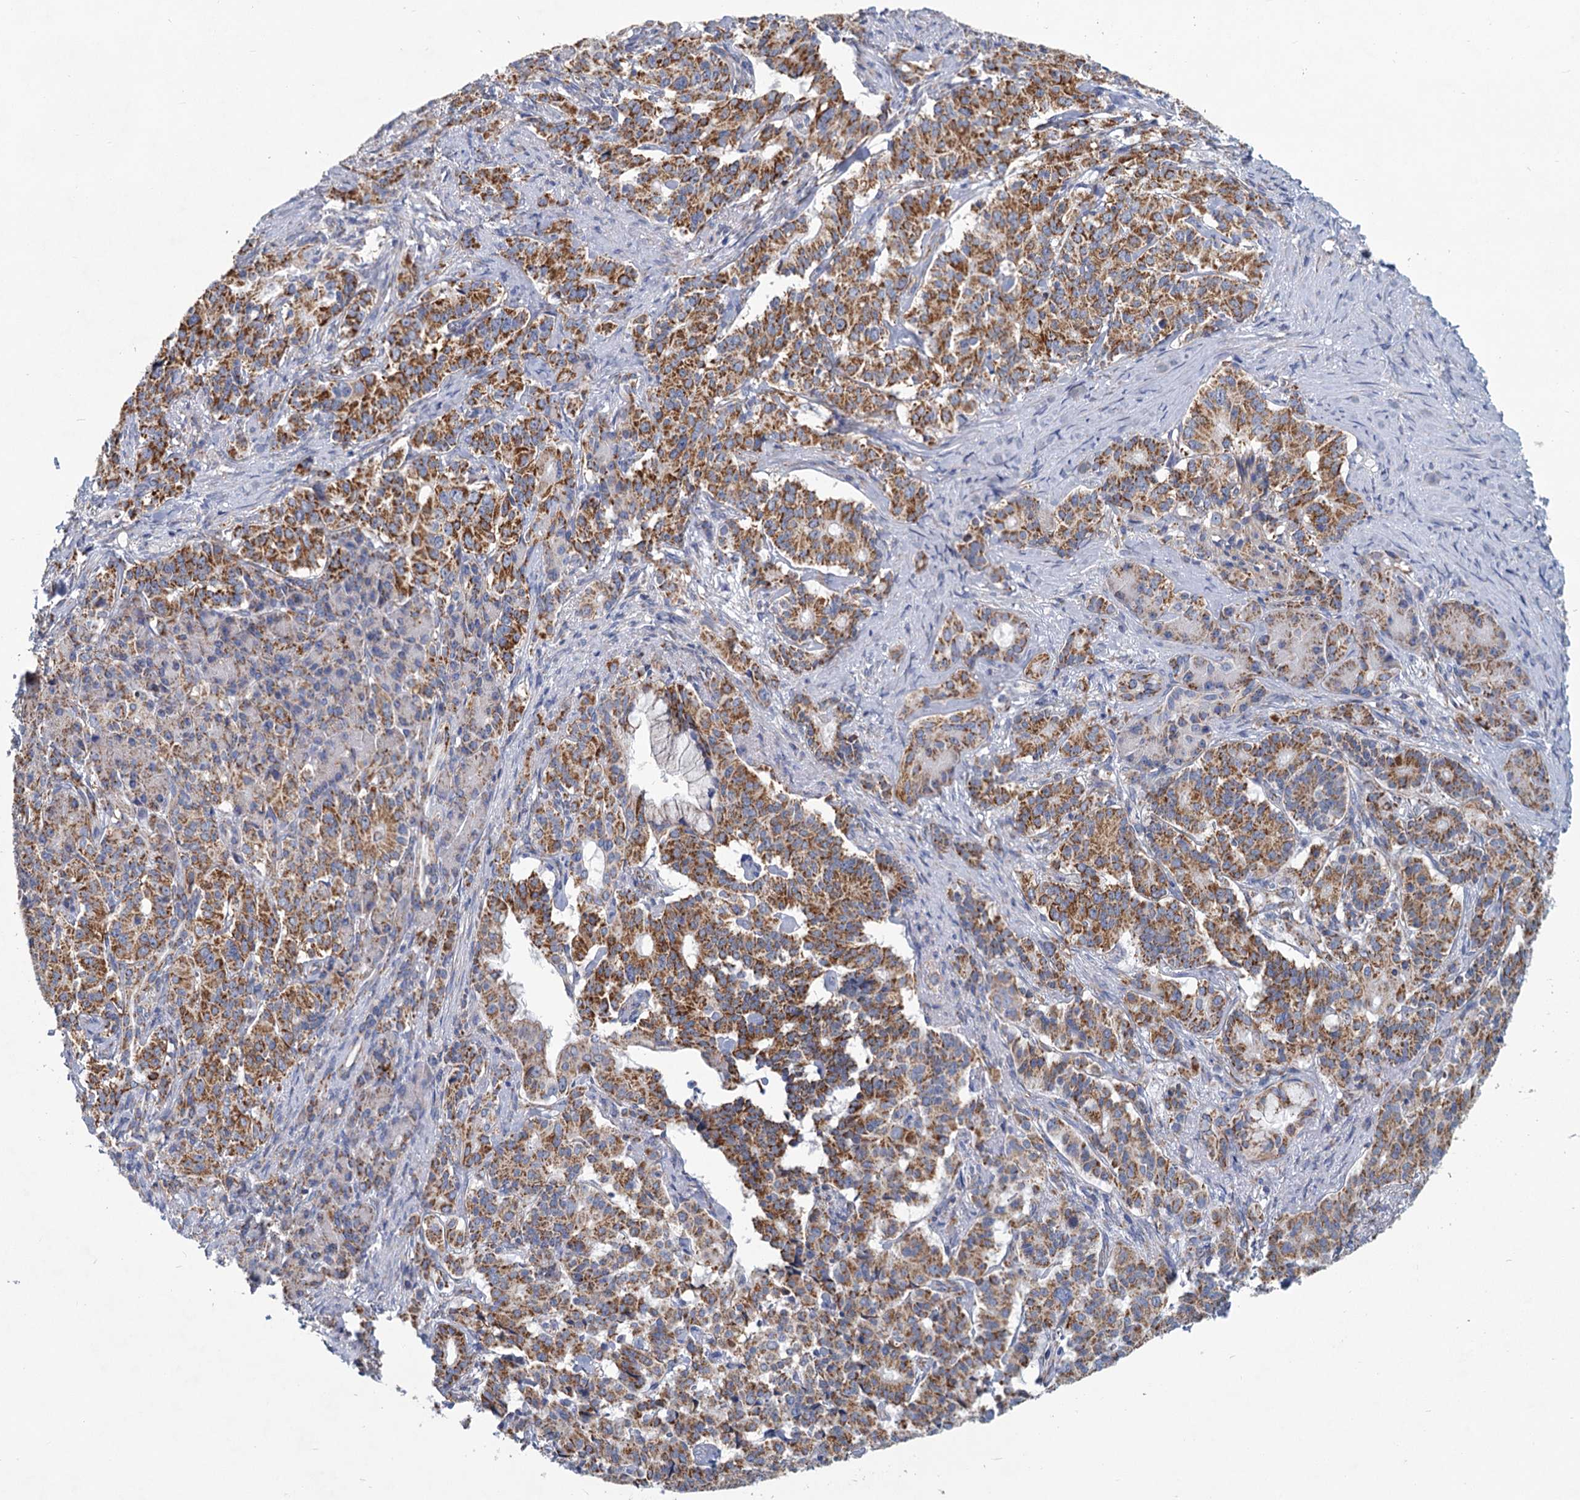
{"staining": {"intensity": "moderate", "quantity": ">75%", "location": "cytoplasmic/membranous"}, "tissue": "pancreatic cancer", "cell_type": "Tumor cells", "image_type": "cancer", "snomed": [{"axis": "morphology", "description": "Adenocarcinoma, NOS"}, {"axis": "topography", "description": "Pancreas"}], "caption": "Adenocarcinoma (pancreatic) stained with IHC demonstrates moderate cytoplasmic/membranous staining in approximately >75% of tumor cells. The staining is performed using DAB (3,3'-diaminobenzidine) brown chromogen to label protein expression. The nuclei are counter-stained blue using hematoxylin.", "gene": "NDUFC2", "patient": {"sex": "female", "age": 74}}